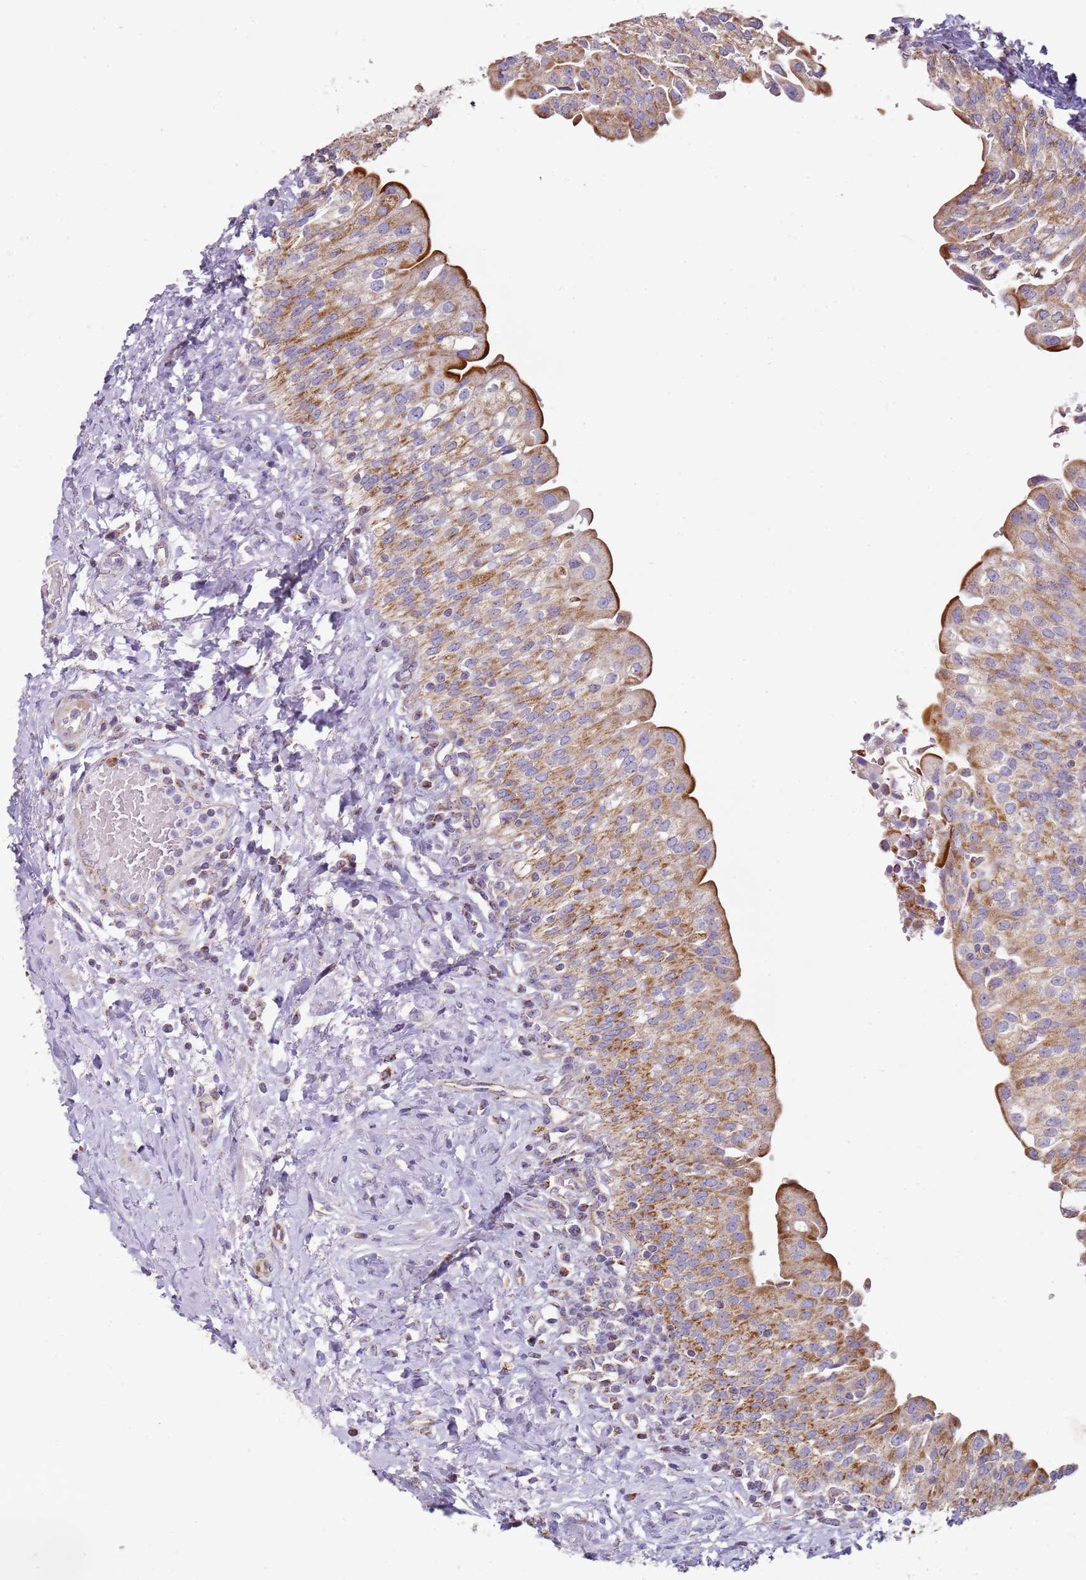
{"staining": {"intensity": "moderate", "quantity": ">75%", "location": "cytoplasmic/membranous"}, "tissue": "urinary bladder", "cell_type": "Urothelial cells", "image_type": "normal", "snomed": [{"axis": "morphology", "description": "Normal tissue, NOS"}, {"axis": "morphology", "description": "Inflammation, NOS"}, {"axis": "topography", "description": "Urinary bladder"}], "caption": "Immunohistochemistry (DAB (3,3'-diaminobenzidine)) staining of unremarkable human urinary bladder demonstrates moderate cytoplasmic/membranous protein staining in about >75% of urothelial cells.", "gene": "ALS2", "patient": {"sex": "male", "age": 64}}